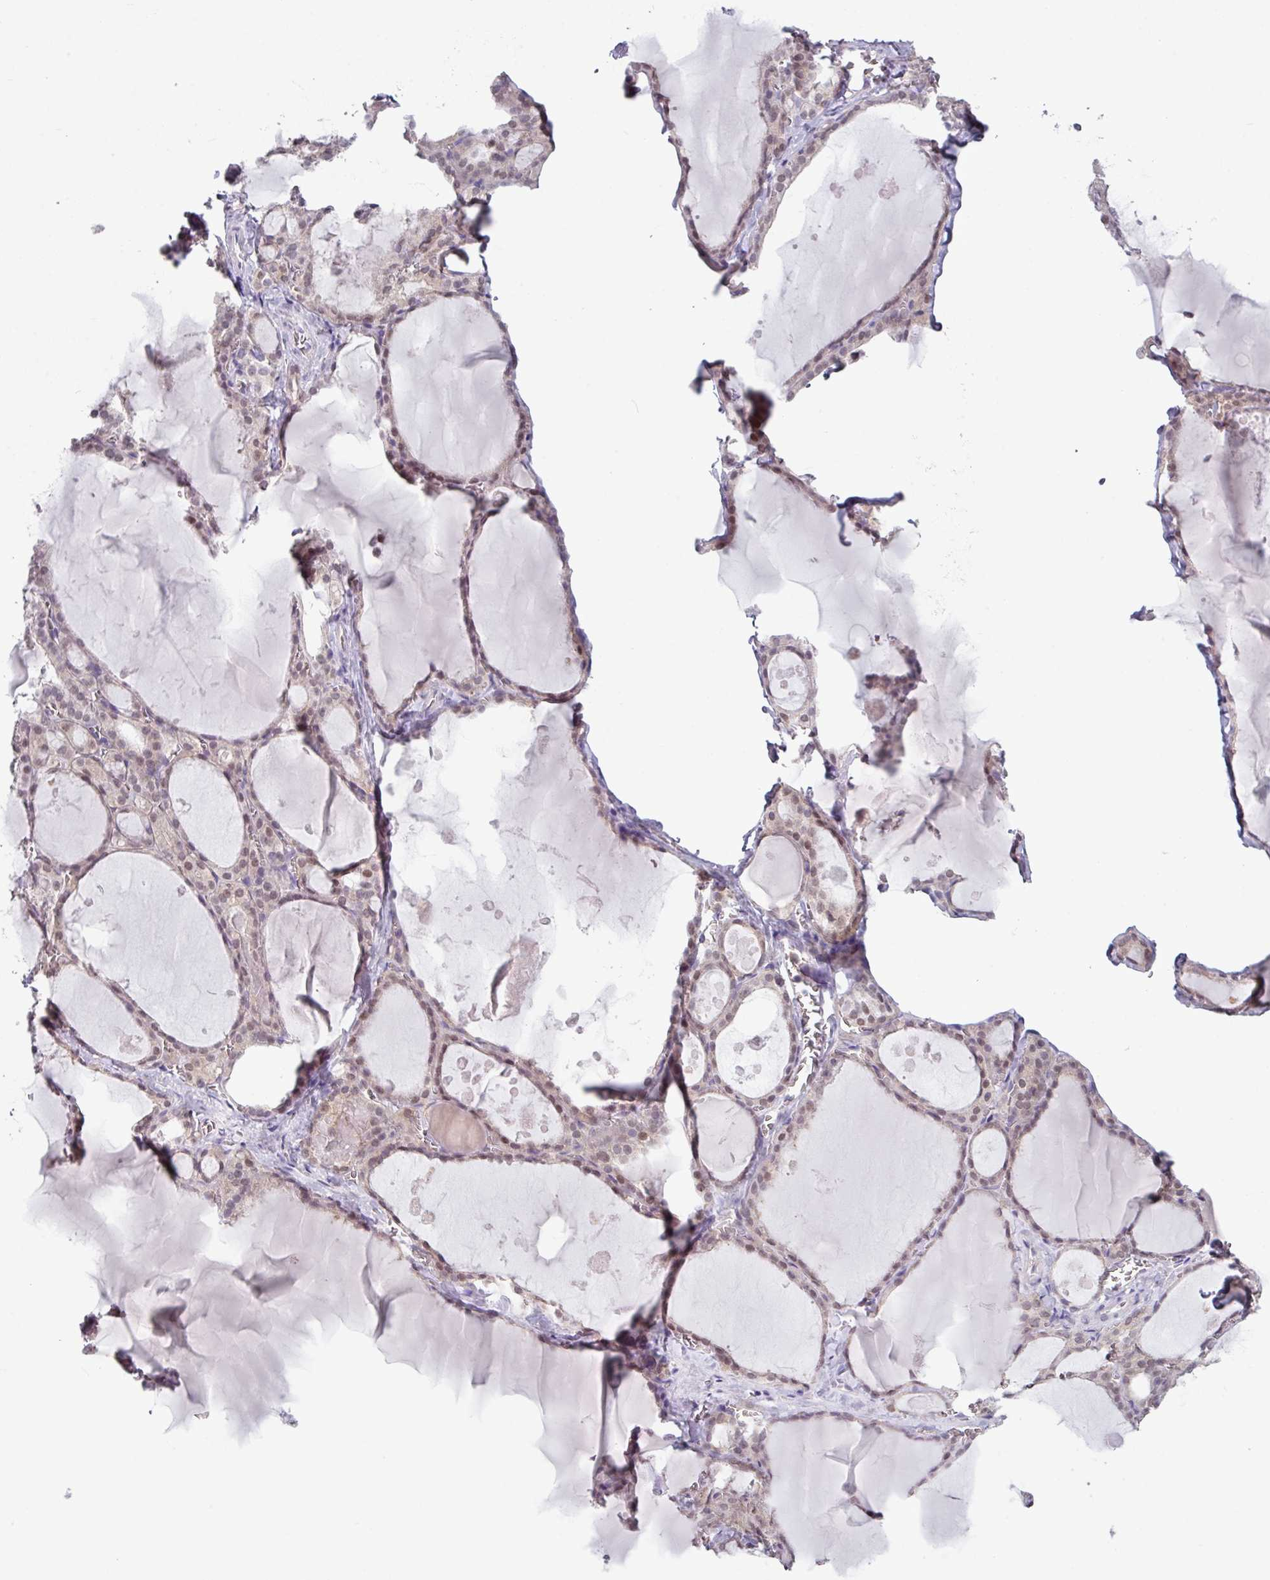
{"staining": {"intensity": "weak", "quantity": "25%-75%", "location": "nuclear"}, "tissue": "thyroid gland", "cell_type": "Glandular cells", "image_type": "normal", "snomed": [{"axis": "morphology", "description": "Normal tissue, NOS"}, {"axis": "topography", "description": "Thyroid gland"}], "caption": "A brown stain highlights weak nuclear staining of a protein in glandular cells of benign human thyroid gland.", "gene": "TTLL12", "patient": {"sex": "male", "age": 56}}